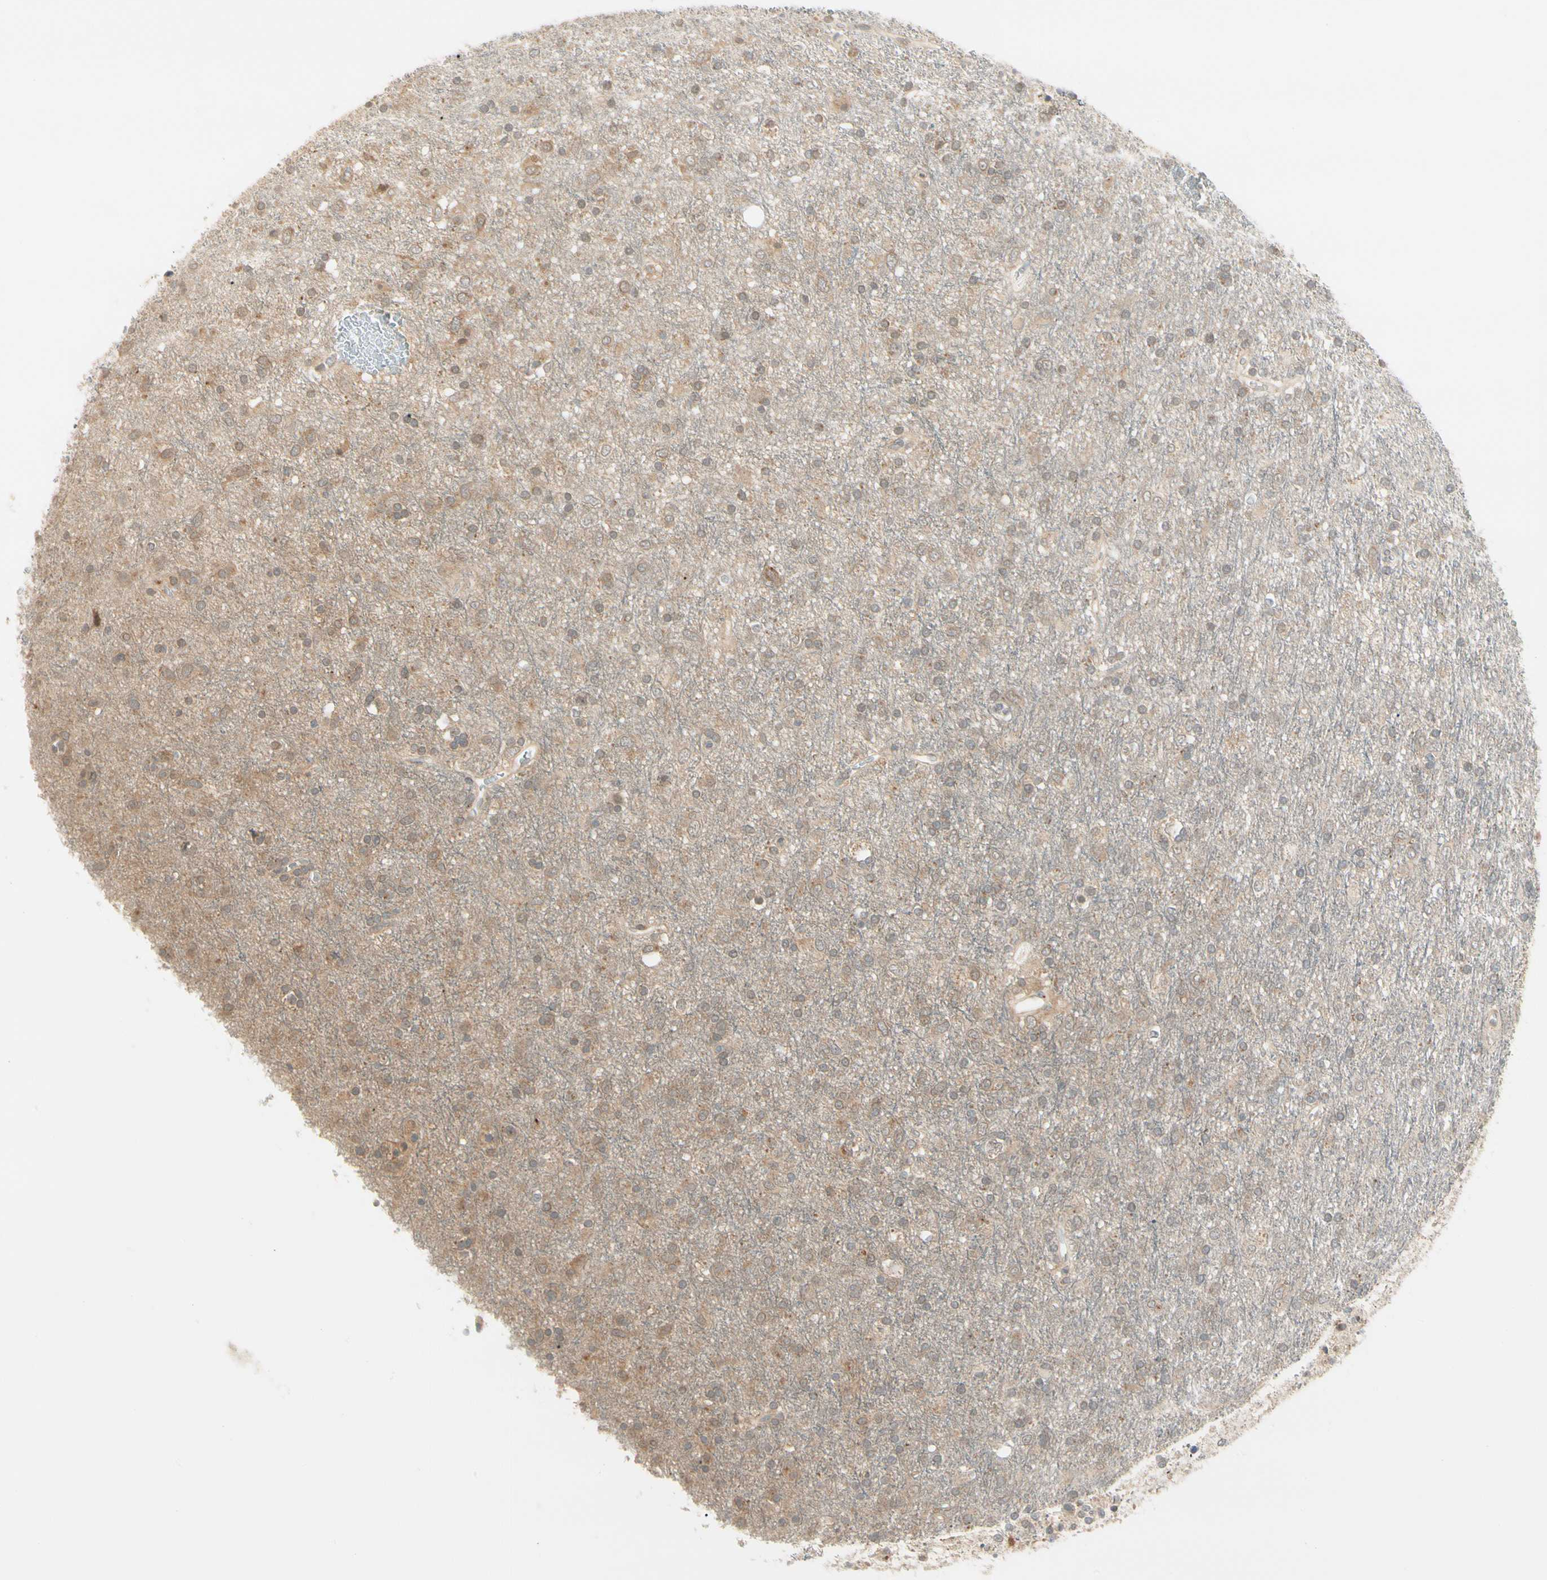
{"staining": {"intensity": "weak", "quantity": ">75%", "location": "cytoplasmic/membranous"}, "tissue": "glioma", "cell_type": "Tumor cells", "image_type": "cancer", "snomed": [{"axis": "morphology", "description": "Glioma, malignant, Low grade"}, {"axis": "topography", "description": "Brain"}], "caption": "Human malignant low-grade glioma stained with a brown dye displays weak cytoplasmic/membranous positive expression in about >75% of tumor cells.", "gene": "F2R", "patient": {"sex": "male", "age": 77}}